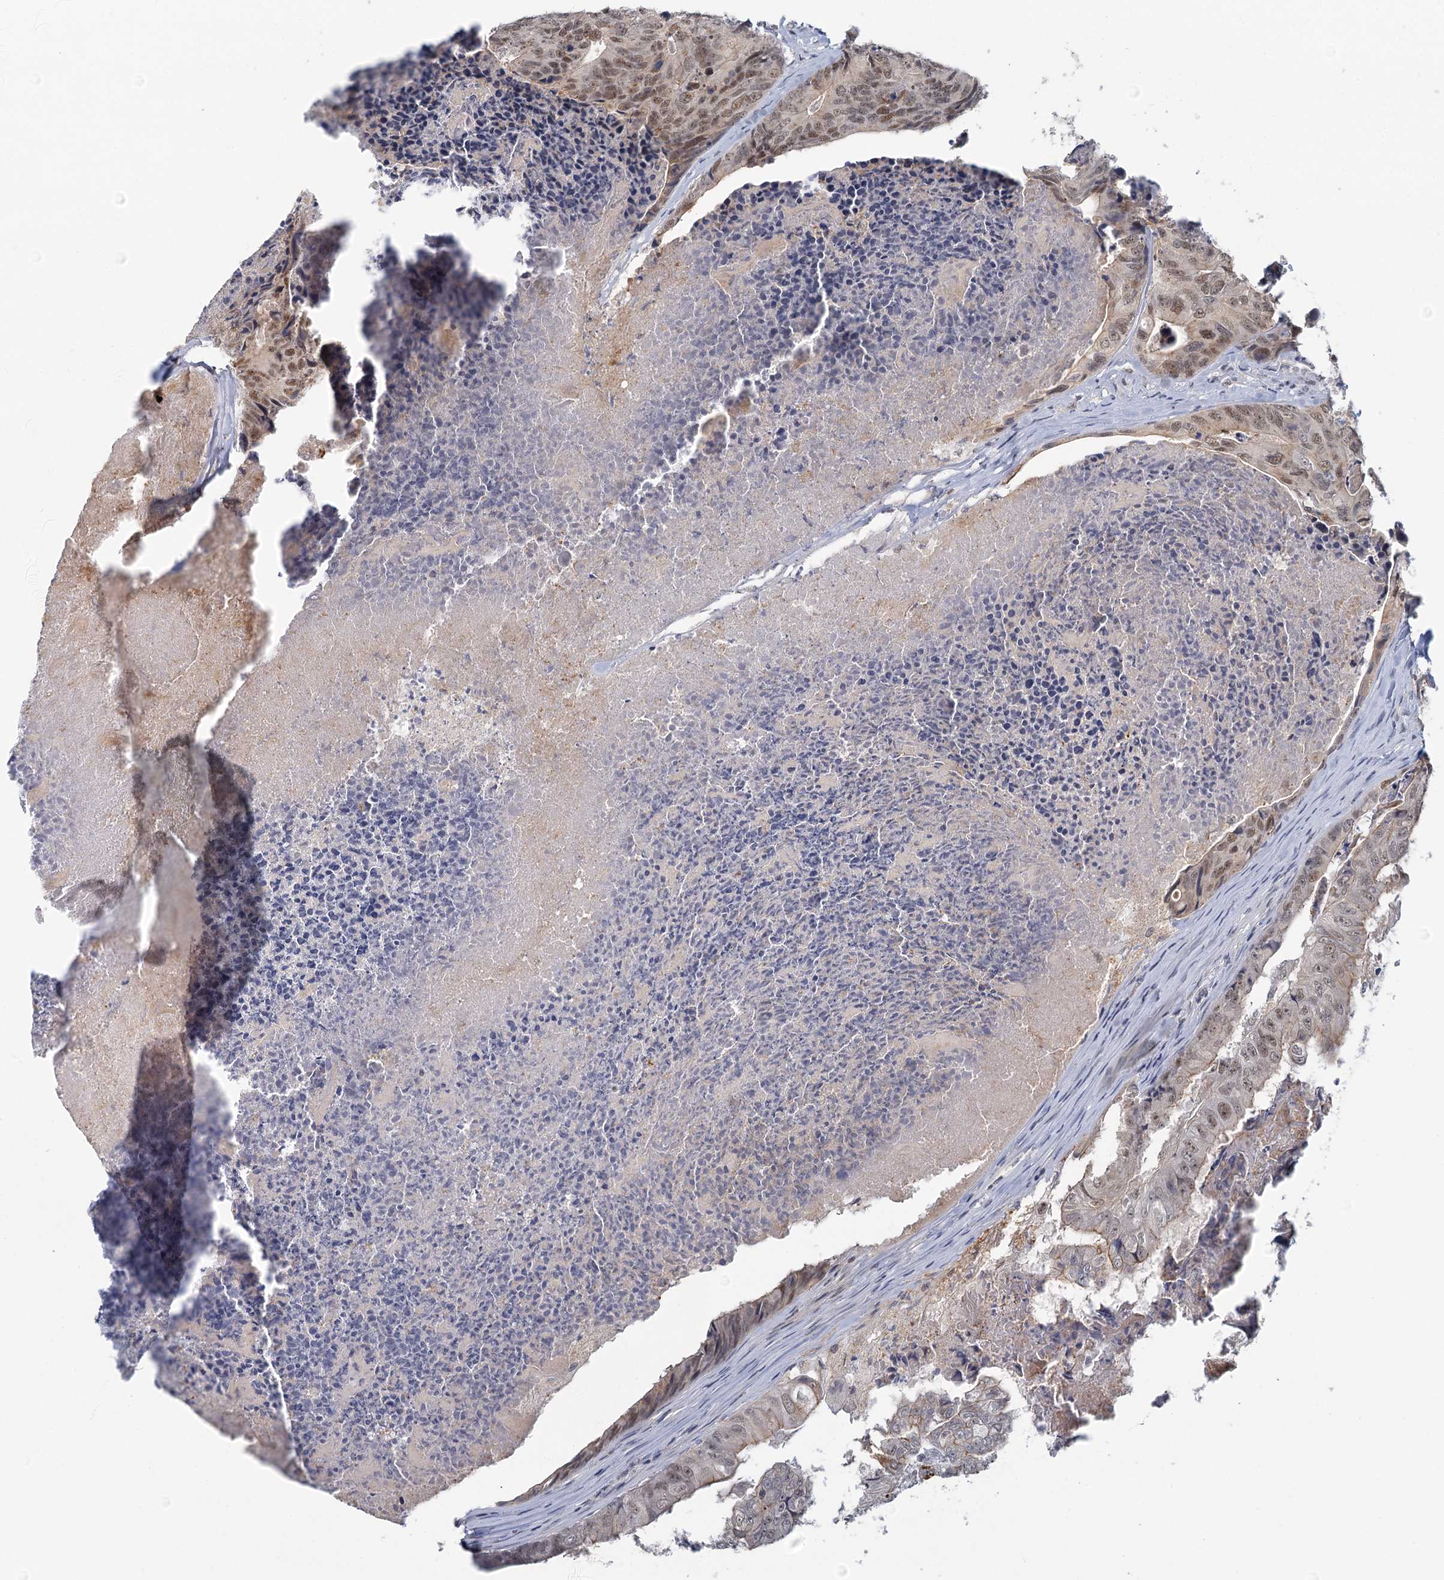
{"staining": {"intensity": "moderate", "quantity": ">75%", "location": "nuclear"}, "tissue": "colorectal cancer", "cell_type": "Tumor cells", "image_type": "cancer", "snomed": [{"axis": "morphology", "description": "Adenocarcinoma, NOS"}, {"axis": "topography", "description": "Colon"}], "caption": "Colorectal adenocarcinoma stained with a brown dye demonstrates moderate nuclear positive positivity in approximately >75% of tumor cells.", "gene": "GPATCH11", "patient": {"sex": "female", "age": 67}}